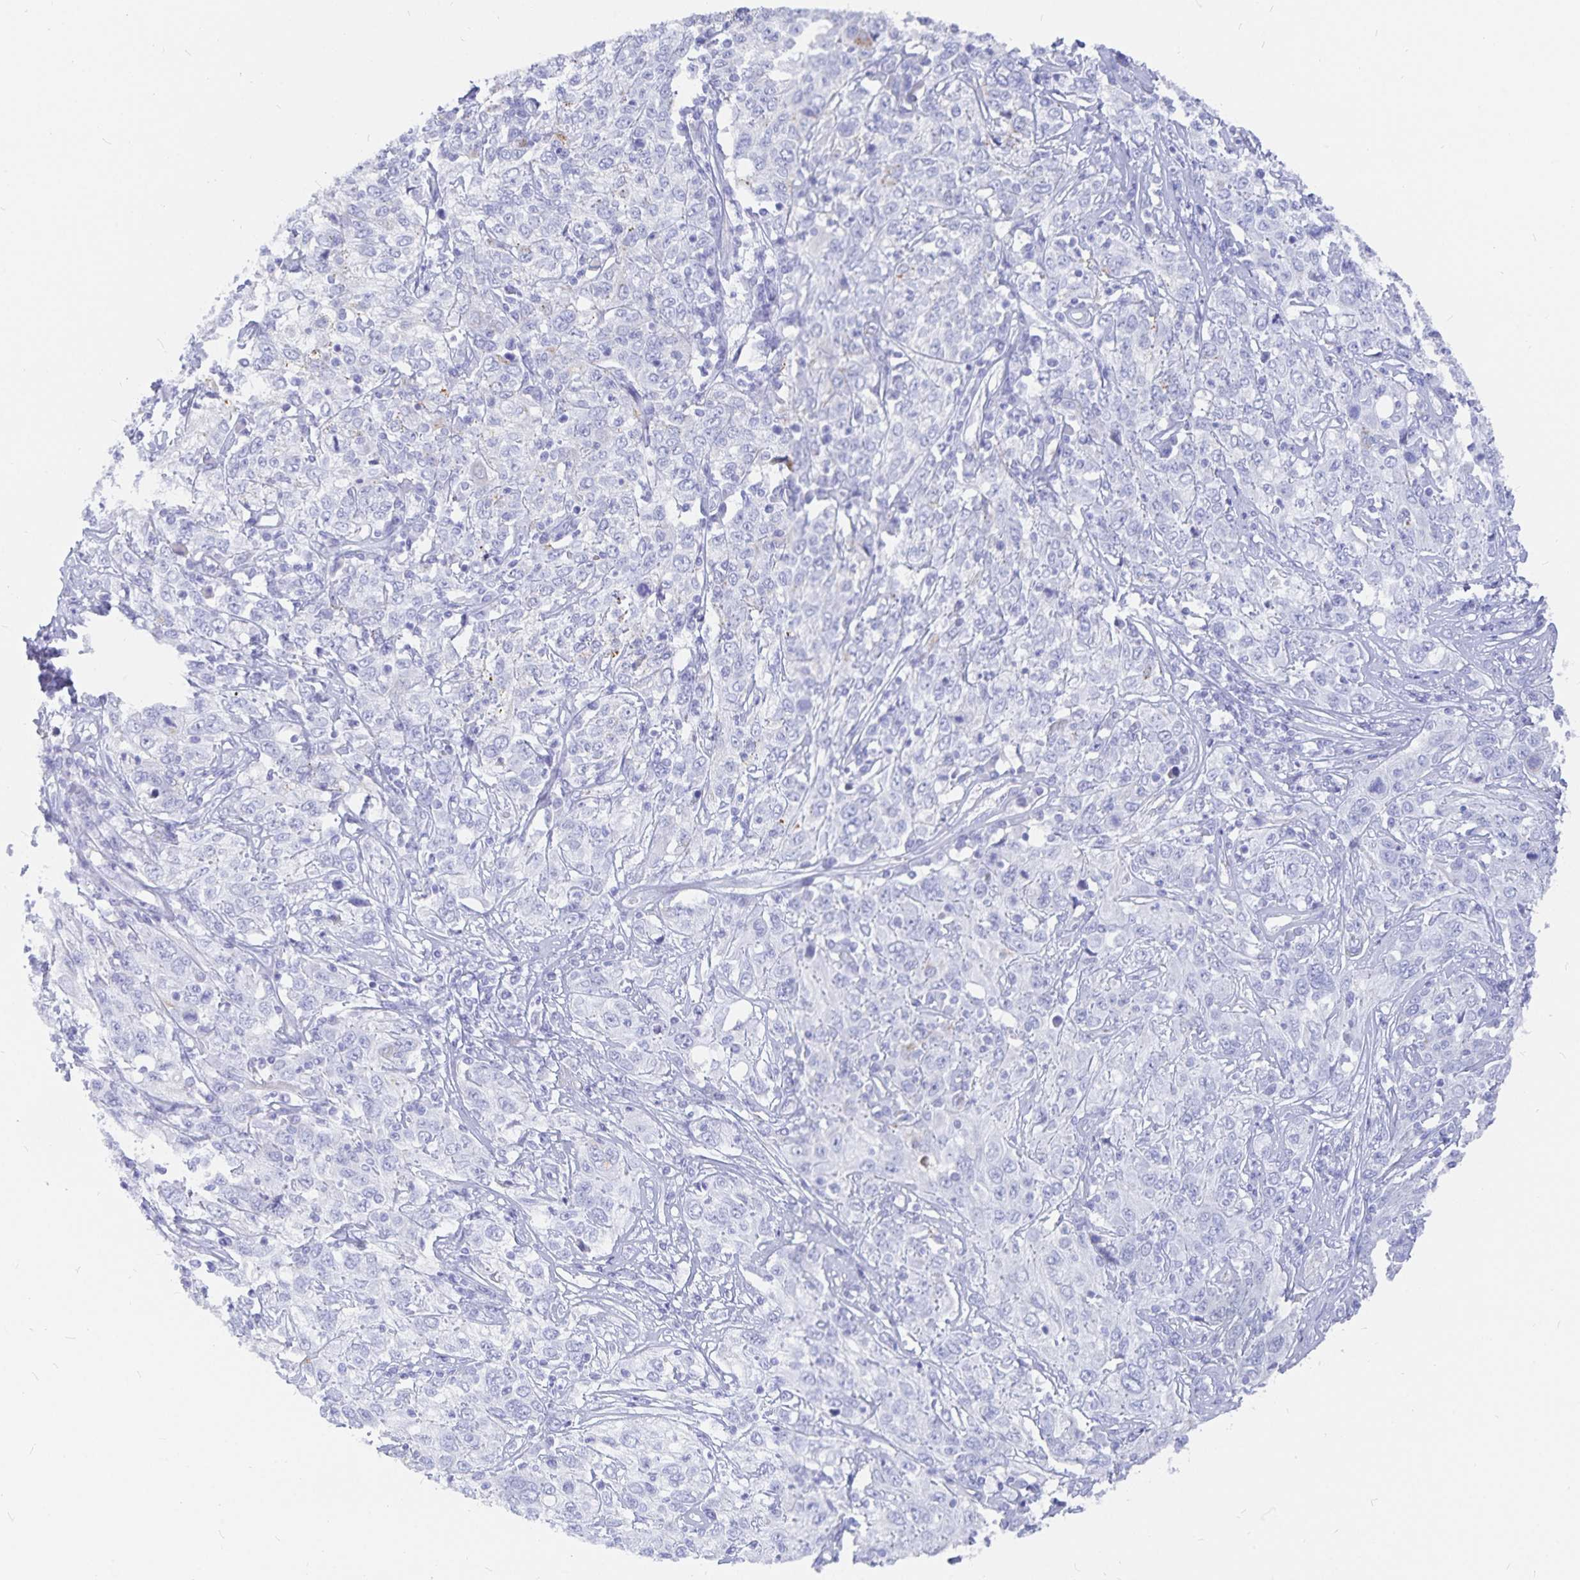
{"staining": {"intensity": "negative", "quantity": "none", "location": "none"}, "tissue": "cervical cancer", "cell_type": "Tumor cells", "image_type": "cancer", "snomed": [{"axis": "morphology", "description": "Squamous cell carcinoma, NOS"}, {"axis": "topography", "description": "Cervix"}], "caption": "Immunohistochemical staining of human cervical cancer (squamous cell carcinoma) displays no significant expression in tumor cells.", "gene": "INSL5", "patient": {"sex": "female", "age": 46}}